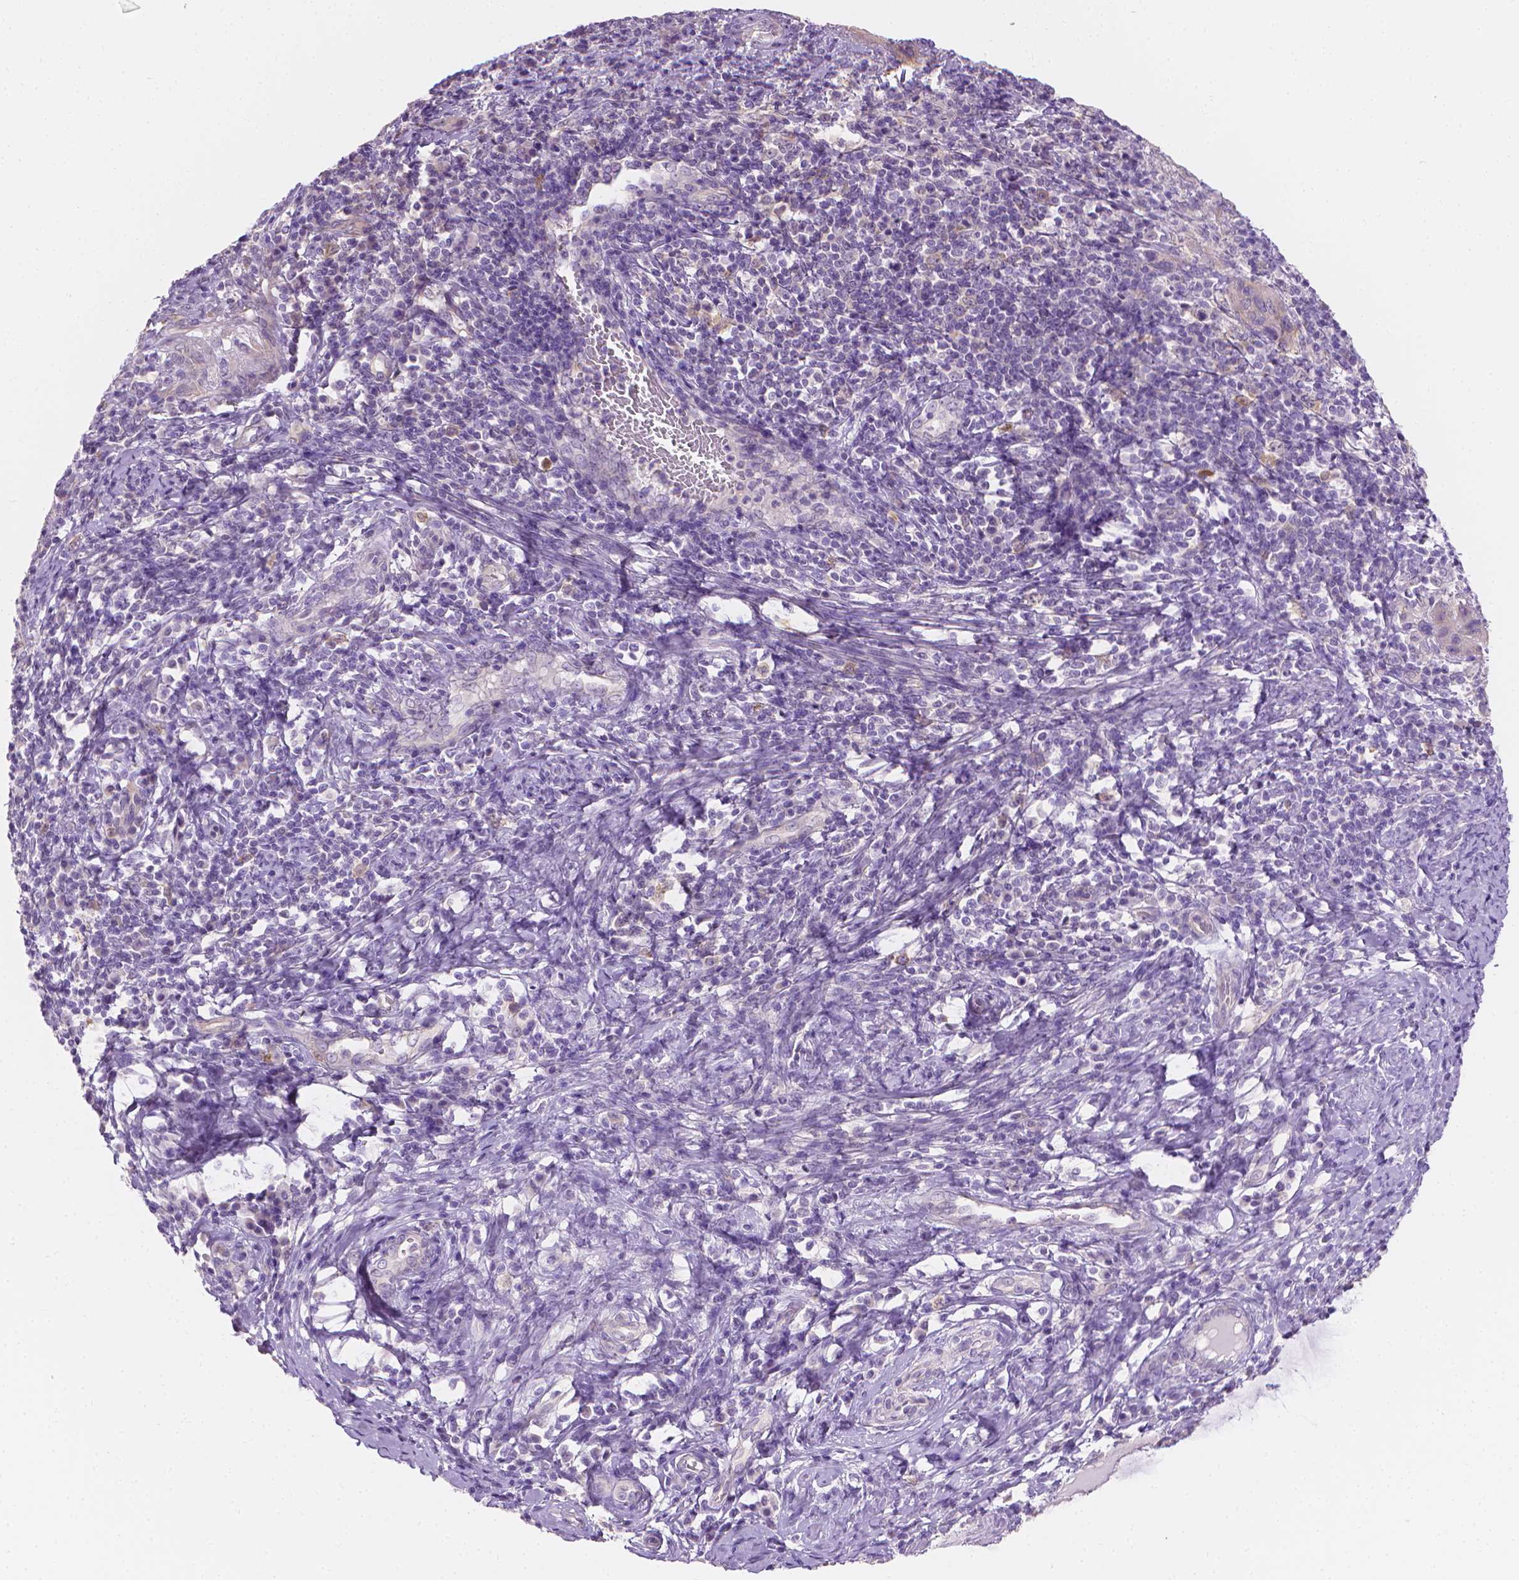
{"staining": {"intensity": "negative", "quantity": "none", "location": "none"}, "tissue": "cervical cancer", "cell_type": "Tumor cells", "image_type": "cancer", "snomed": [{"axis": "morphology", "description": "Normal tissue, NOS"}, {"axis": "morphology", "description": "Squamous cell carcinoma, NOS"}, {"axis": "topography", "description": "Cervix"}], "caption": "IHC micrograph of neoplastic tissue: human cervical squamous cell carcinoma stained with DAB displays no significant protein staining in tumor cells.", "gene": "FASN", "patient": {"sex": "female", "age": 51}}